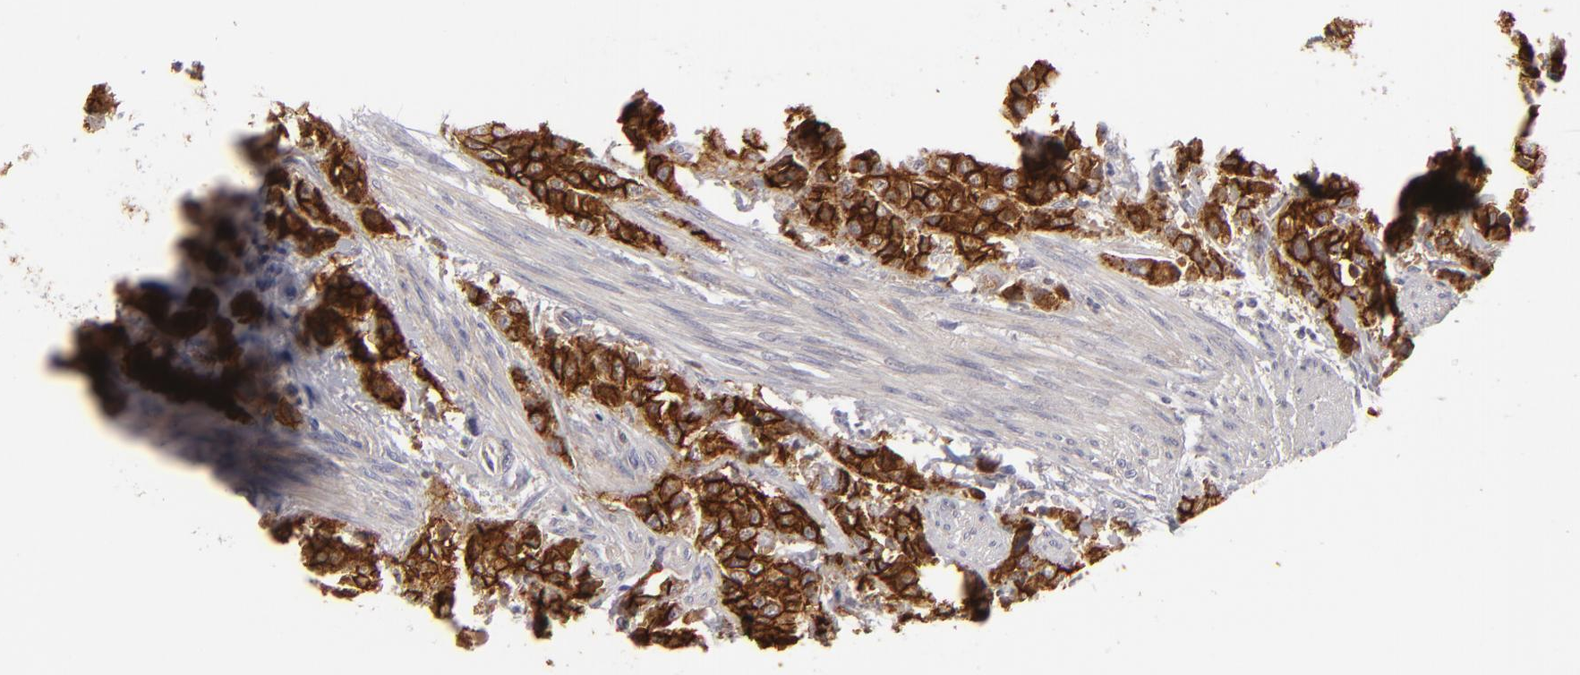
{"staining": {"intensity": "moderate", "quantity": ">75%", "location": "cytoplasmic/membranous"}, "tissue": "urothelial cancer", "cell_type": "Tumor cells", "image_type": "cancer", "snomed": [{"axis": "morphology", "description": "Urothelial carcinoma, High grade"}, {"axis": "topography", "description": "Urinary bladder"}], "caption": "Immunohistochemical staining of urothelial cancer demonstrates moderate cytoplasmic/membranous protein positivity in about >75% of tumor cells. The protein of interest is stained brown, and the nuclei are stained in blue (DAB IHC with brightfield microscopy, high magnification).", "gene": "ALCAM", "patient": {"sex": "male", "age": 56}}